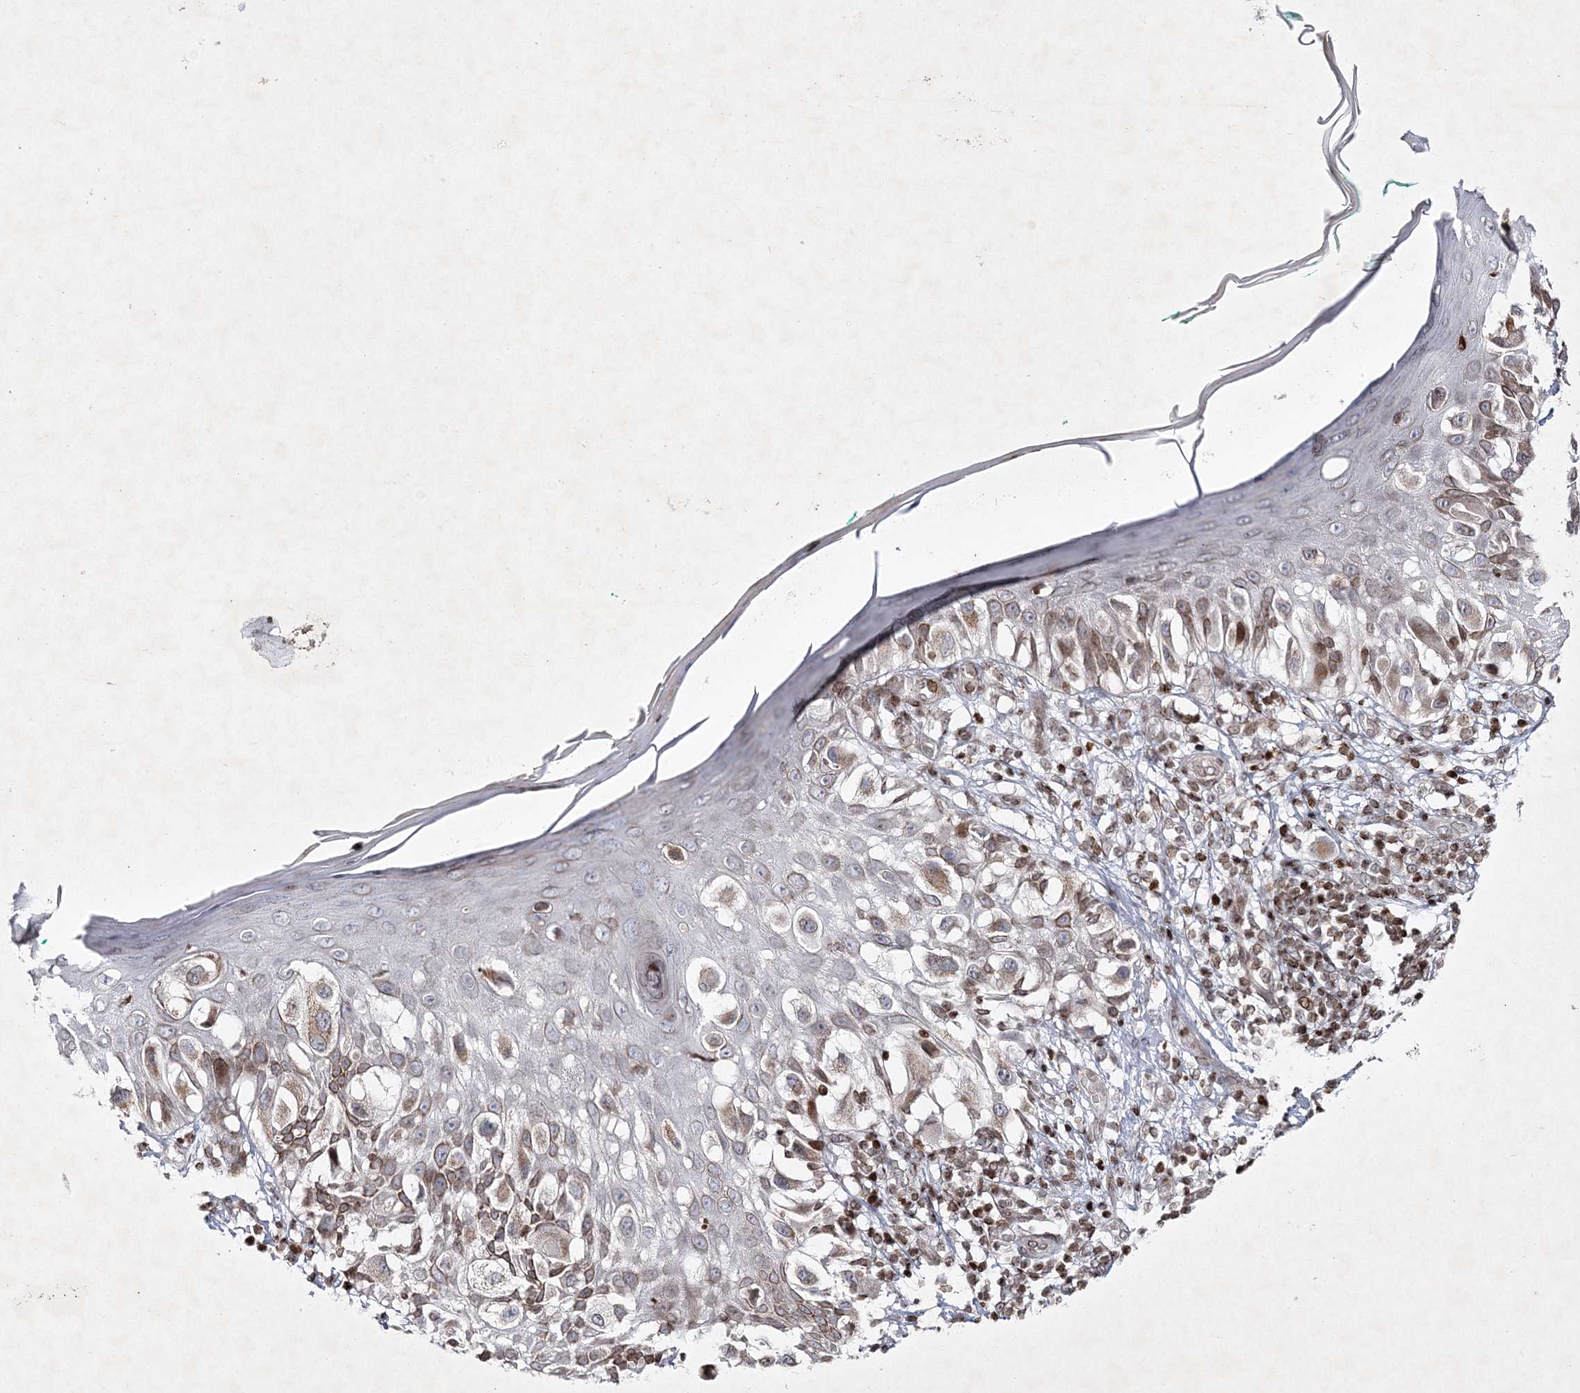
{"staining": {"intensity": "weak", "quantity": "25%-75%", "location": "cytoplasmic/membranous"}, "tissue": "melanoma", "cell_type": "Tumor cells", "image_type": "cancer", "snomed": [{"axis": "morphology", "description": "Malignant melanoma, NOS"}, {"axis": "topography", "description": "Skin"}], "caption": "Melanoma was stained to show a protein in brown. There is low levels of weak cytoplasmic/membranous expression in about 25%-75% of tumor cells. The protein is shown in brown color, while the nuclei are stained blue.", "gene": "SMIM29", "patient": {"sex": "female", "age": 81}}